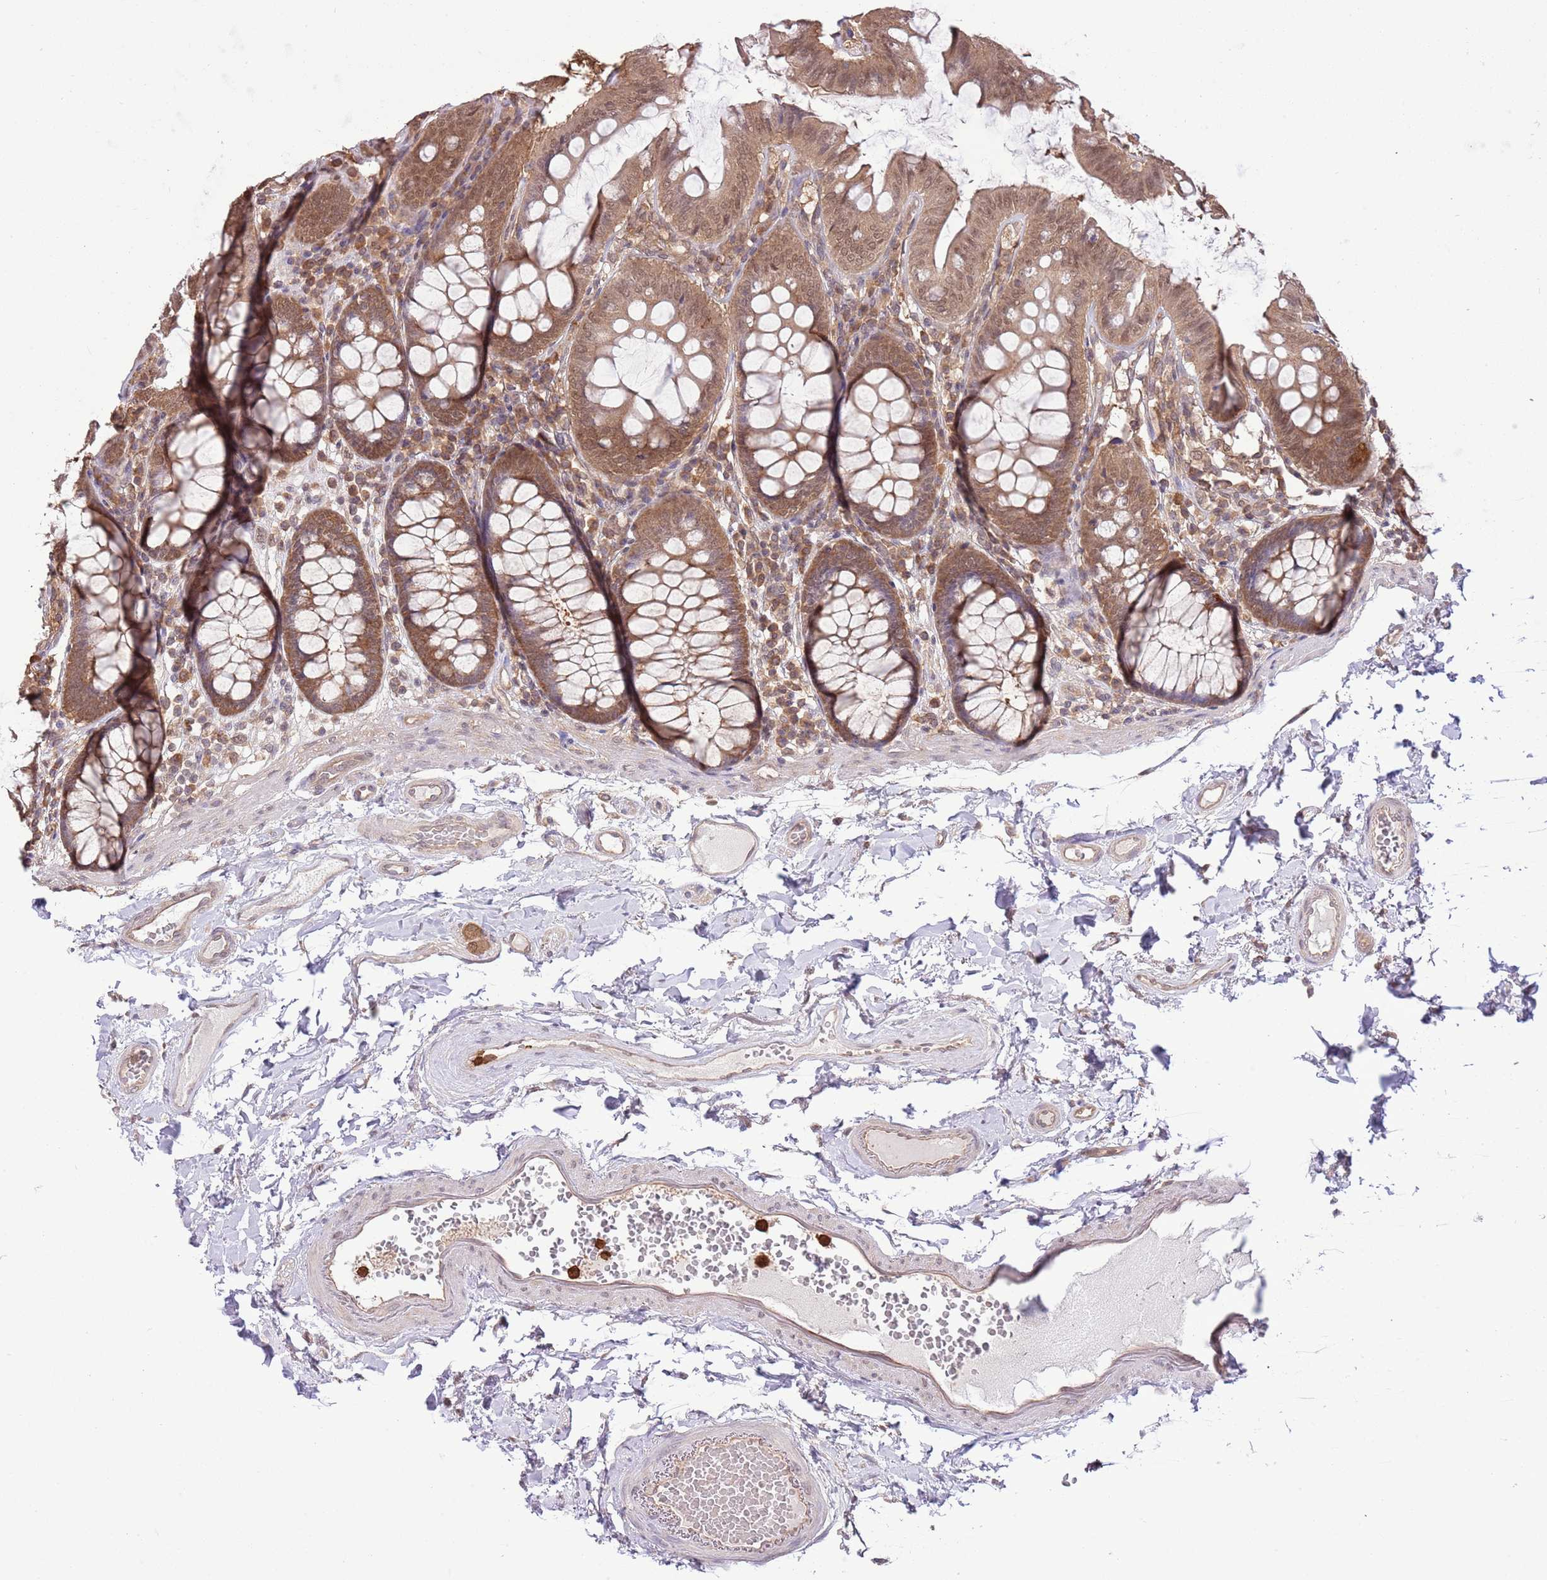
{"staining": {"intensity": "weak", "quantity": ">75%", "location": "cytoplasmic/membranous"}, "tissue": "colon", "cell_type": "Endothelial cells", "image_type": "normal", "snomed": [{"axis": "morphology", "description": "Normal tissue, NOS"}, {"axis": "topography", "description": "Colon"}], "caption": "This photomicrograph displays IHC staining of normal colon, with low weak cytoplasmic/membranous positivity in approximately >75% of endothelial cells.", "gene": "AMIGO1", "patient": {"sex": "male", "age": 84}}